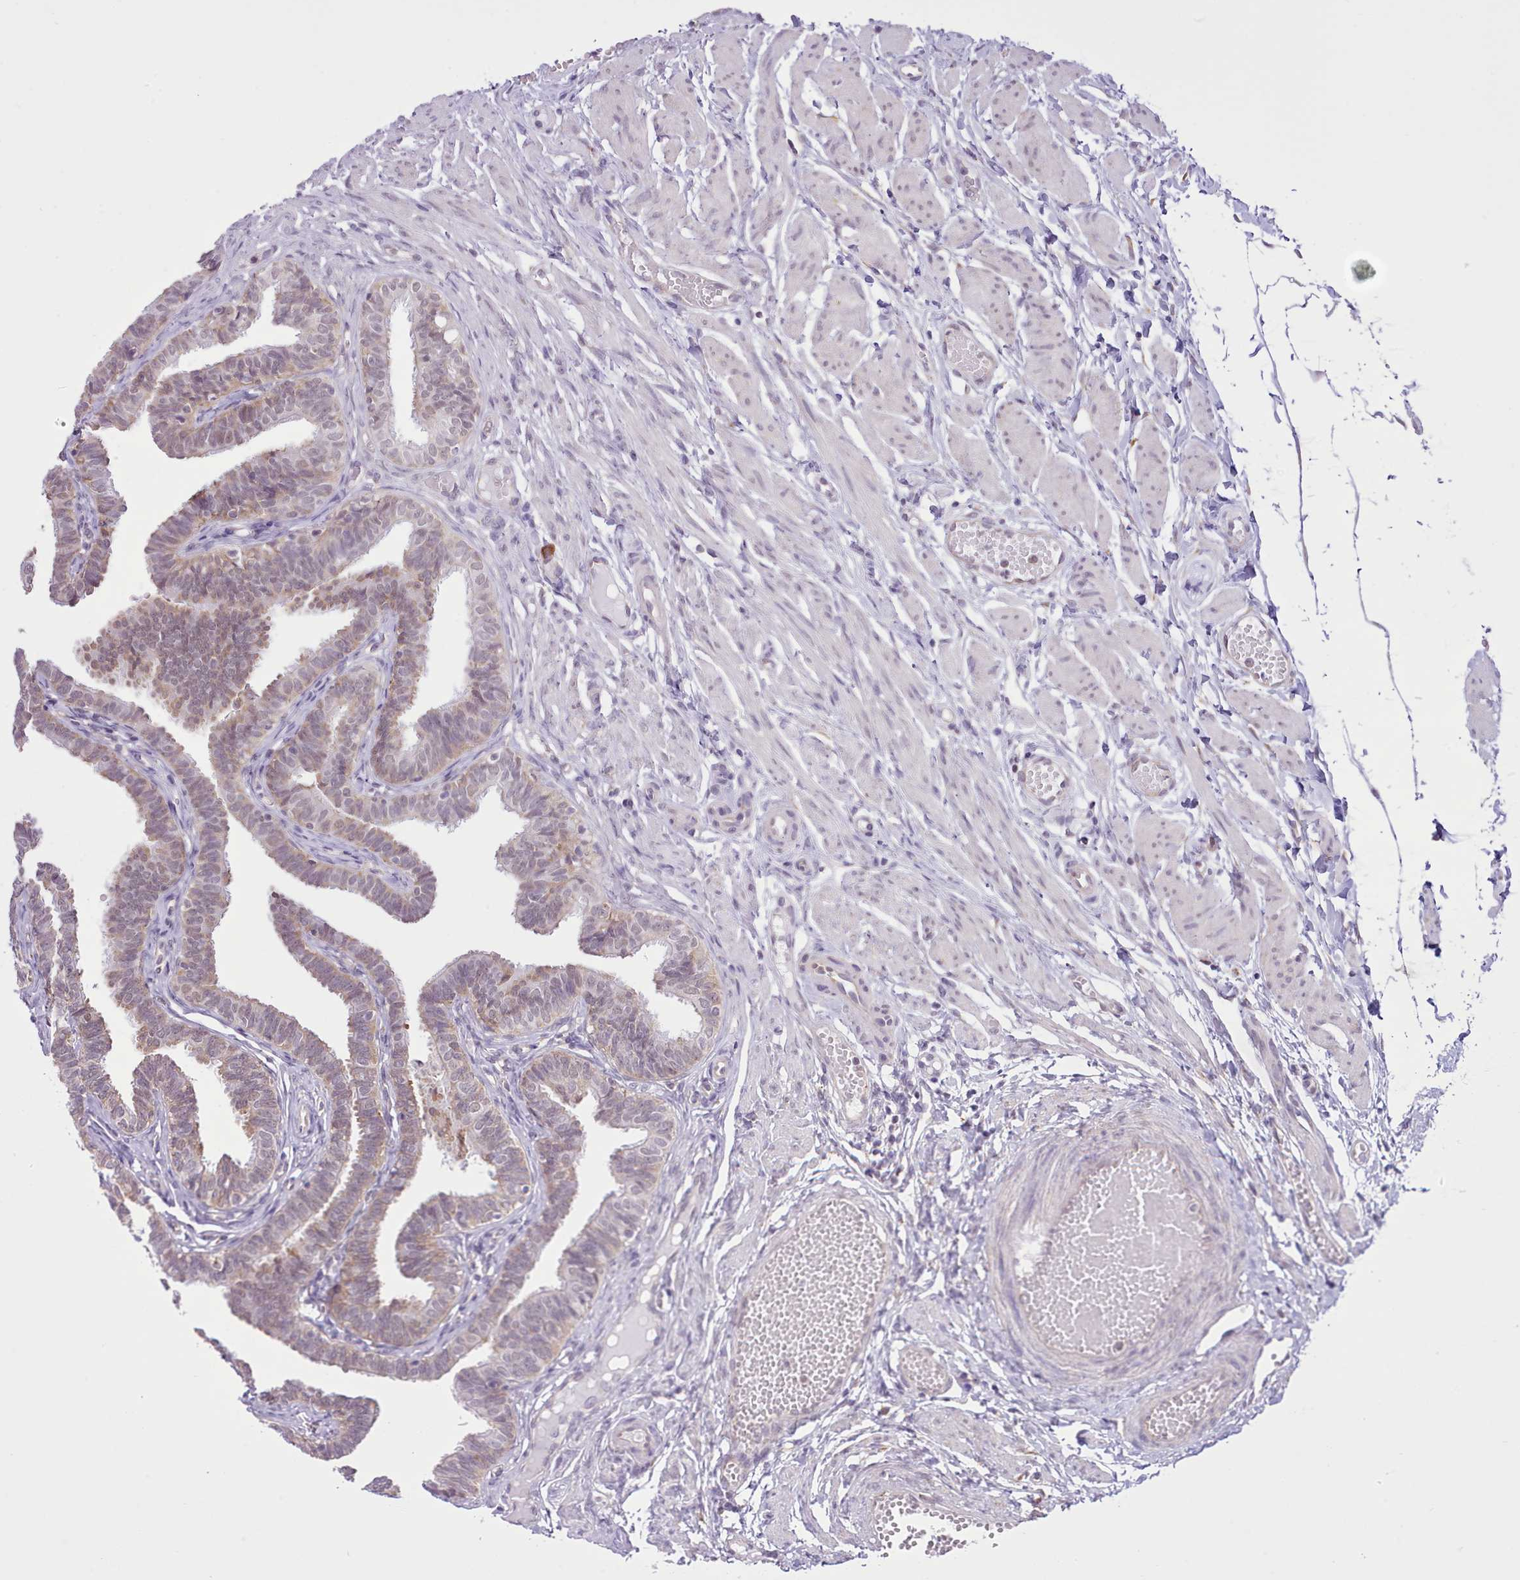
{"staining": {"intensity": "weak", "quantity": "25%-75%", "location": "cytoplasmic/membranous"}, "tissue": "fallopian tube", "cell_type": "Glandular cells", "image_type": "normal", "snomed": [{"axis": "morphology", "description": "Normal tissue, NOS"}, {"axis": "topography", "description": "Fallopian tube"}, {"axis": "topography", "description": "Ovary"}], "caption": "Fallopian tube stained with immunohistochemistry (IHC) reveals weak cytoplasmic/membranous staining in approximately 25%-75% of glandular cells. (DAB (3,3'-diaminobenzidine) IHC, brown staining for protein, blue staining for nuclei).", "gene": "SEC61B", "patient": {"sex": "female", "age": 23}}